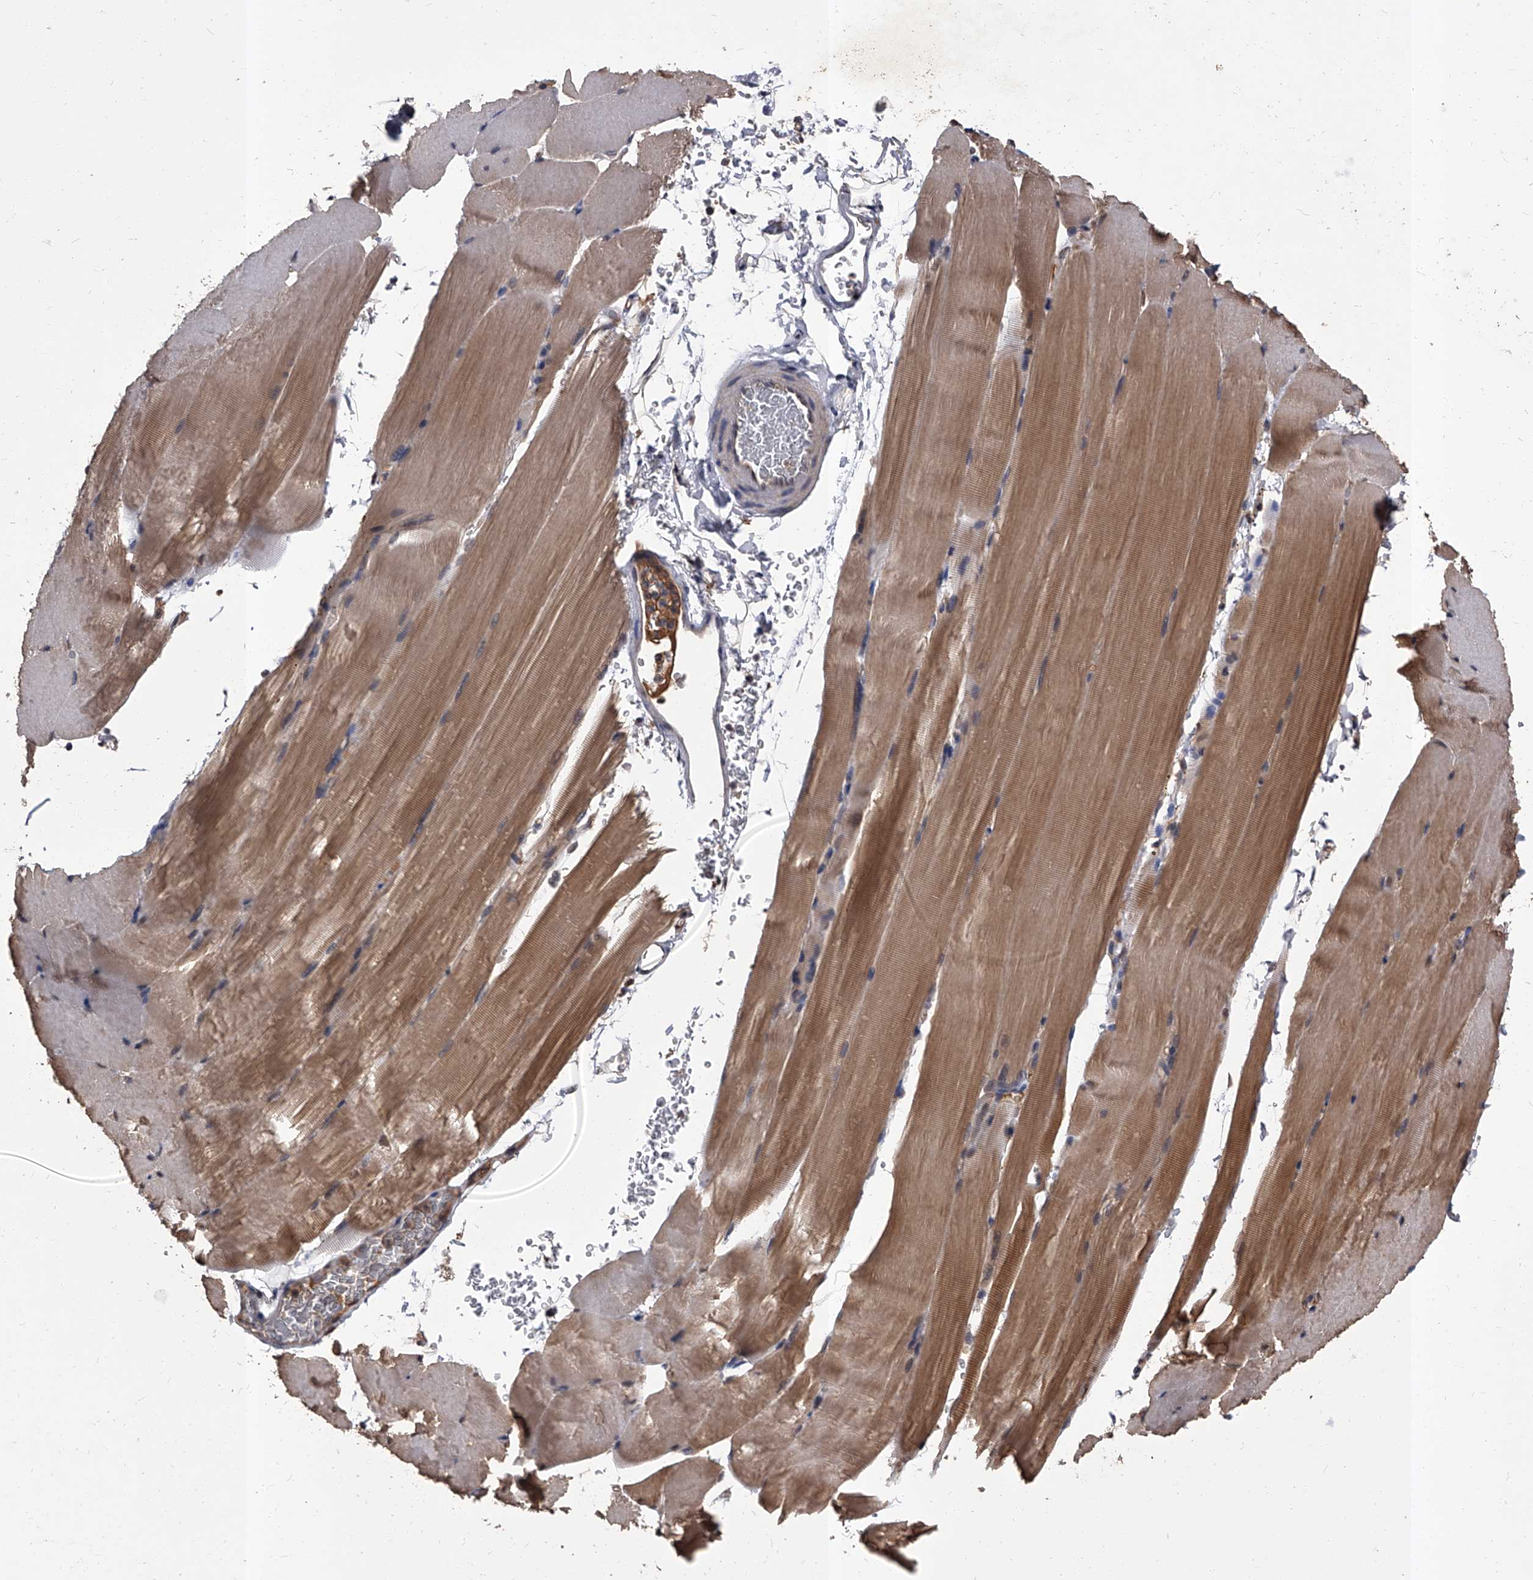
{"staining": {"intensity": "moderate", "quantity": ">75%", "location": "cytoplasmic/membranous"}, "tissue": "skeletal muscle", "cell_type": "Myocytes", "image_type": "normal", "snomed": [{"axis": "morphology", "description": "Normal tissue, NOS"}, {"axis": "topography", "description": "Skeletal muscle"}, {"axis": "topography", "description": "Parathyroid gland"}], "caption": "Skeletal muscle stained for a protein shows moderate cytoplasmic/membranous positivity in myocytes.", "gene": "SLC18B1", "patient": {"sex": "female", "age": 37}}